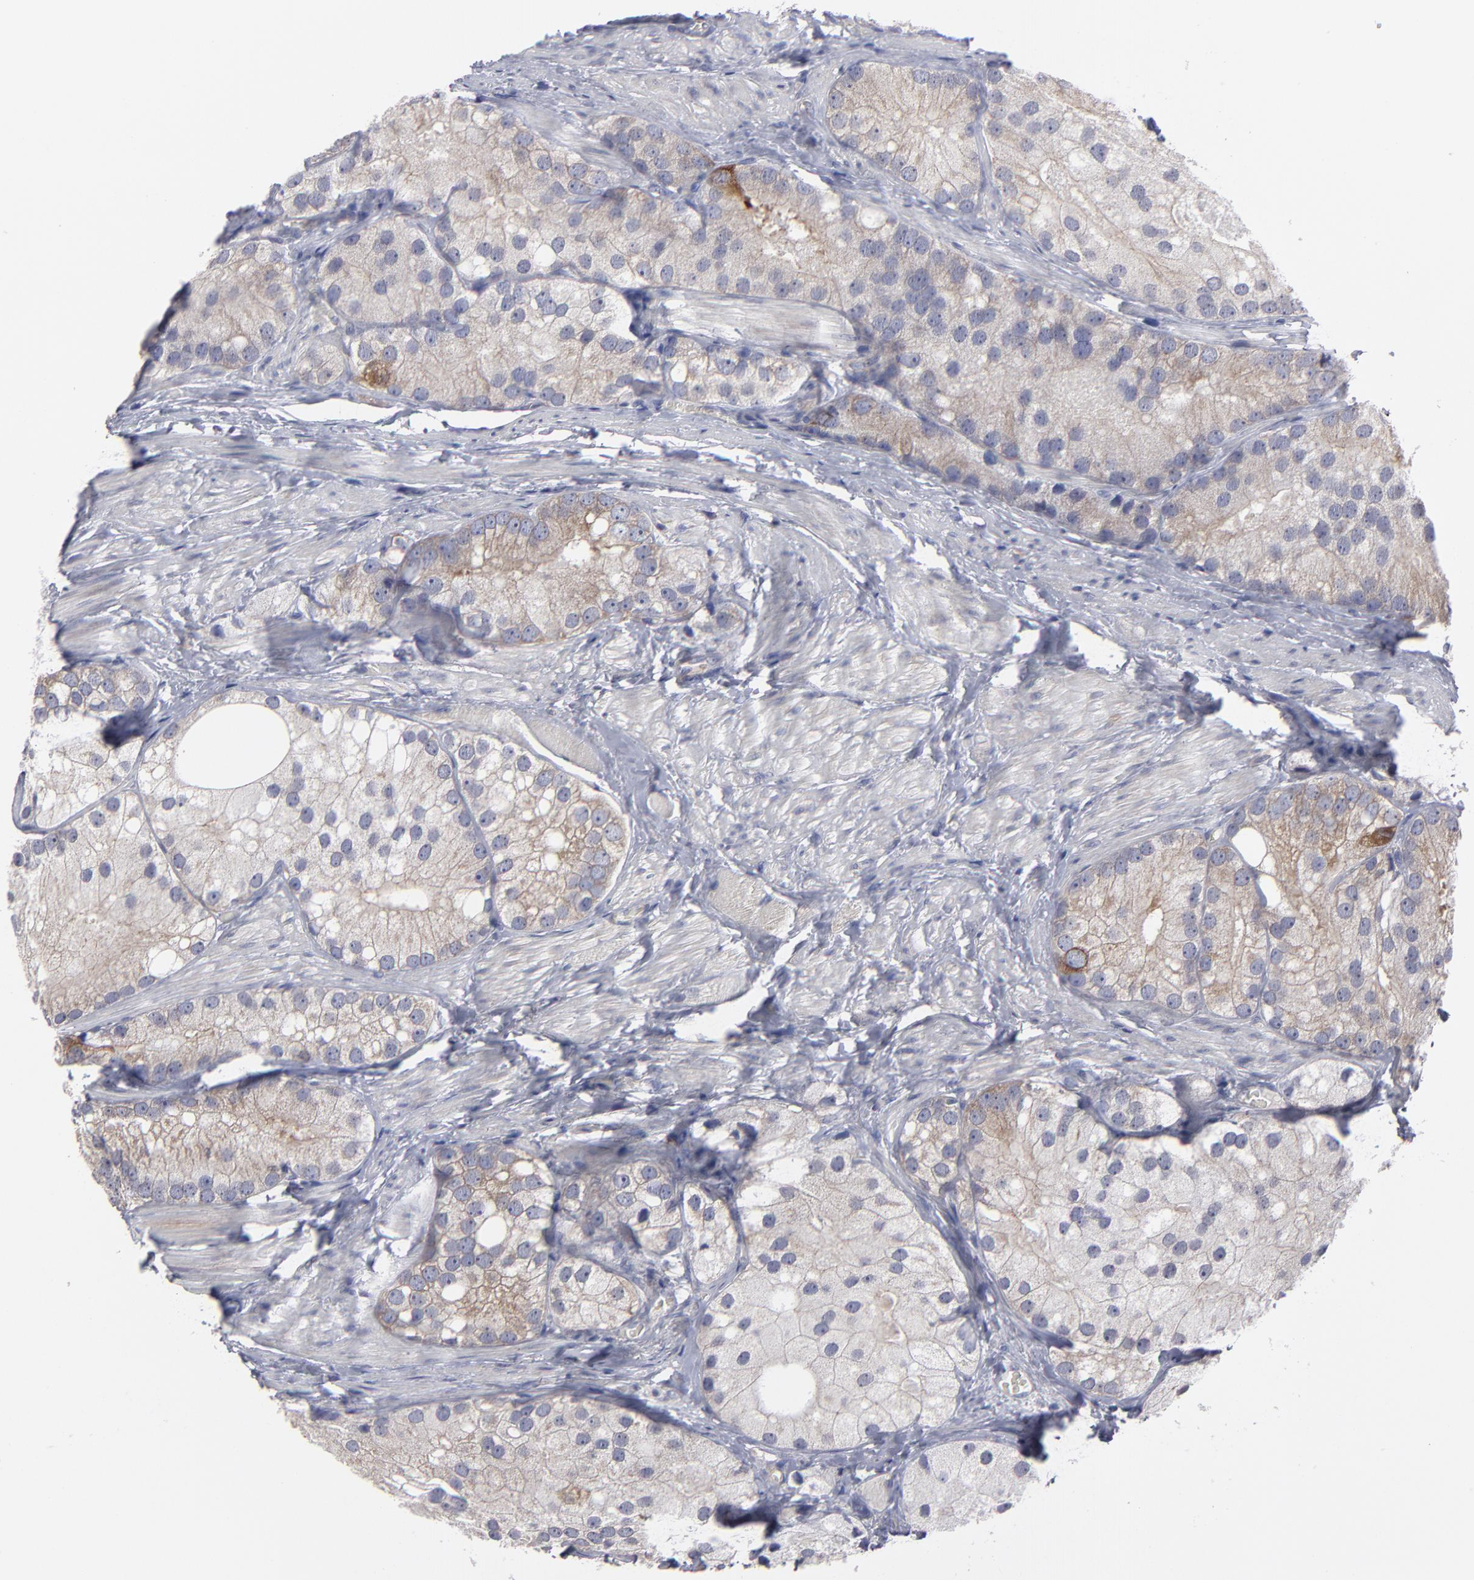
{"staining": {"intensity": "moderate", "quantity": ">75%", "location": "cytoplasmic/membranous"}, "tissue": "prostate cancer", "cell_type": "Tumor cells", "image_type": "cancer", "snomed": [{"axis": "morphology", "description": "Adenocarcinoma, Low grade"}, {"axis": "topography", "description": "Prostate"}], "caption": "Human prostate adenocarcinoma (low-grade) stained with a protein marker exhibits moderate staining in tumor cells.", "gene": "CEP97", "patient": {"sex": "male", "age": 69}}